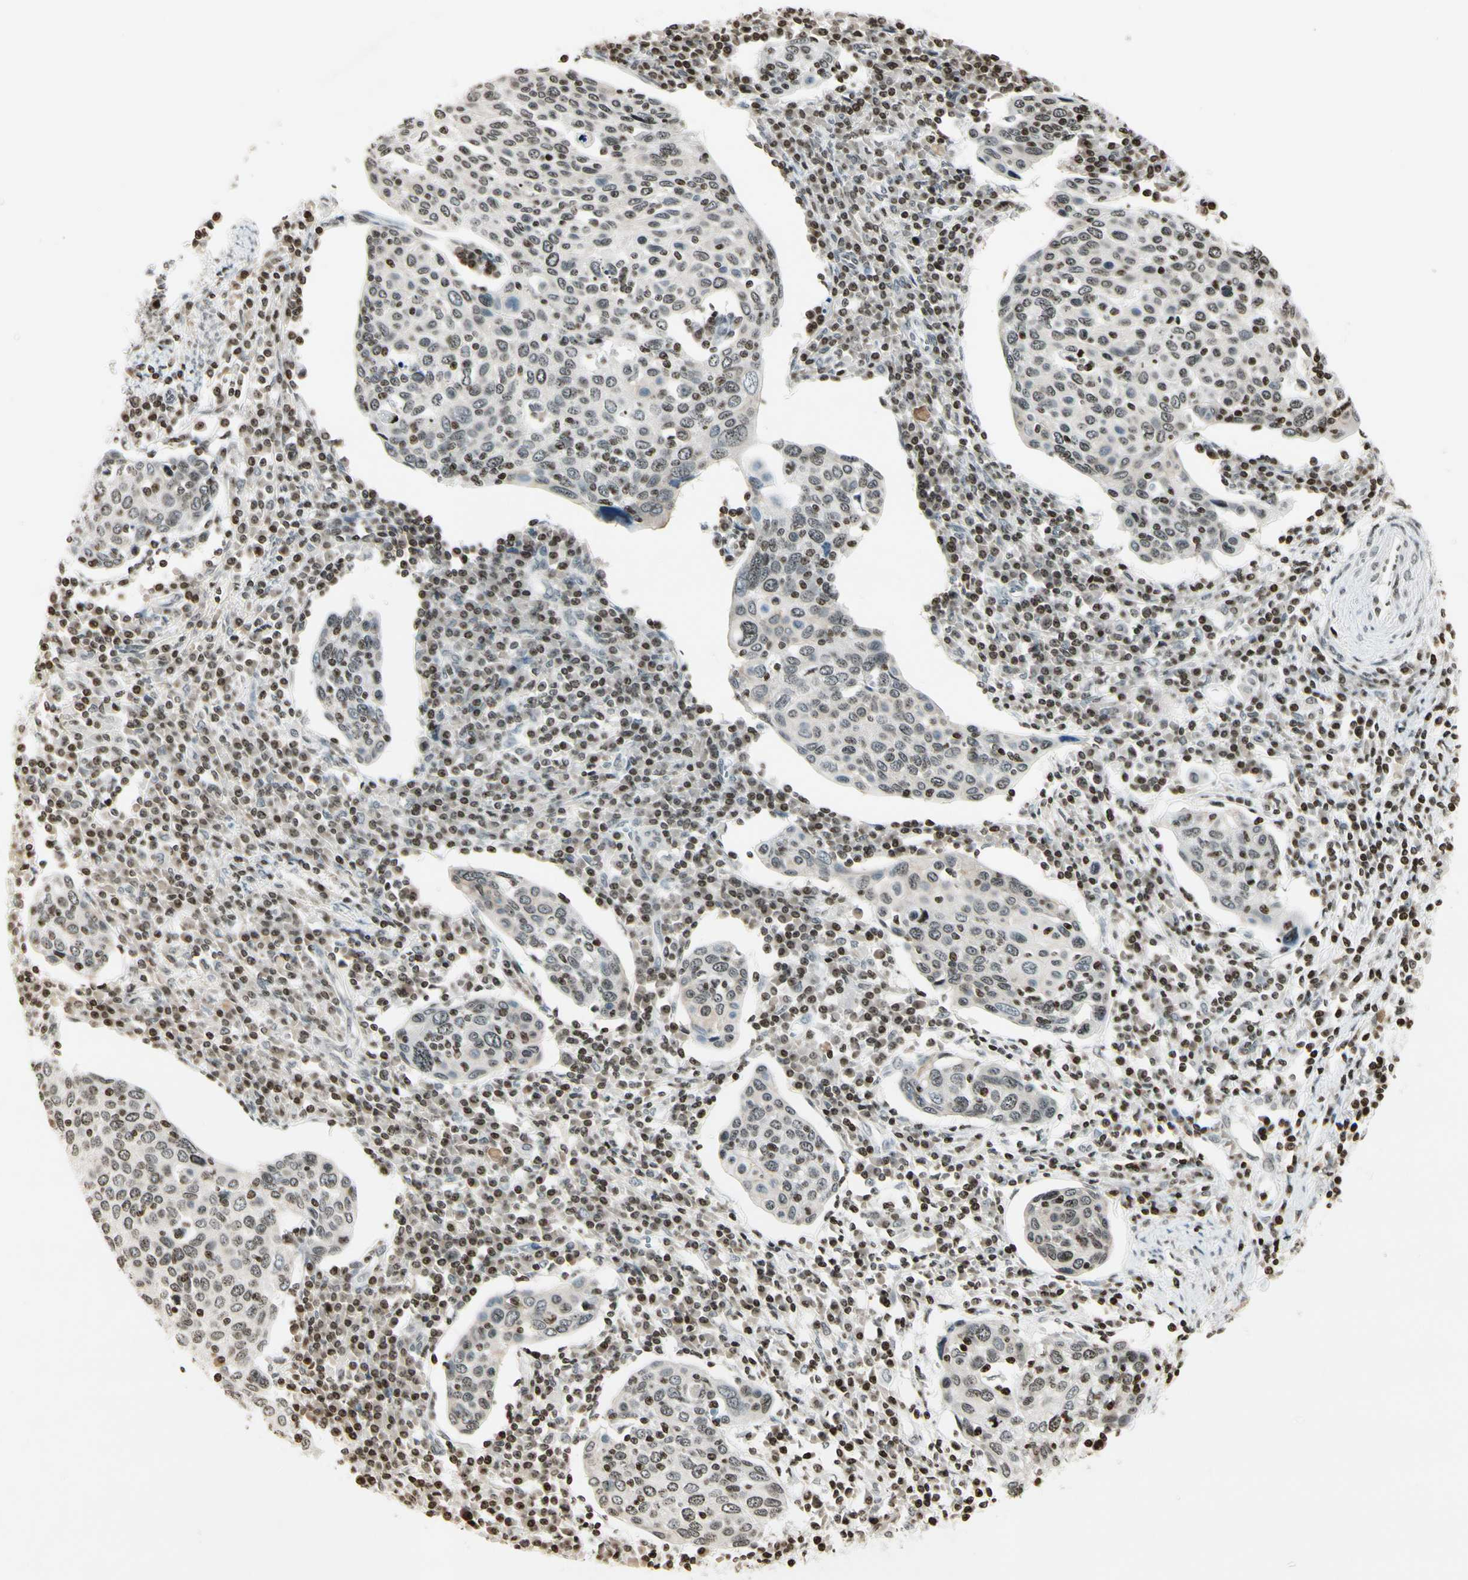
{"staining": {"intensity": "weak", "quantity": "25%-75%", "location": "nuclear"}, "tissue": "cervical cancer", "cell_type": "Tumor cells", "image_type": "cancer", "snomed": [{"axis": "morphology", "description": "Squamous cell carcinoma, NOS"}, {"axis": "topography", "description": "Cervix"}], "caption": "There is low levels of weak nuclear expression in tumor cells of squamous cell carcinoma (cervical), as demonstrated by immunohistochemical staining (brown color).", "gene": "RORA", "patient": {"sex": "female", "age": 40}}